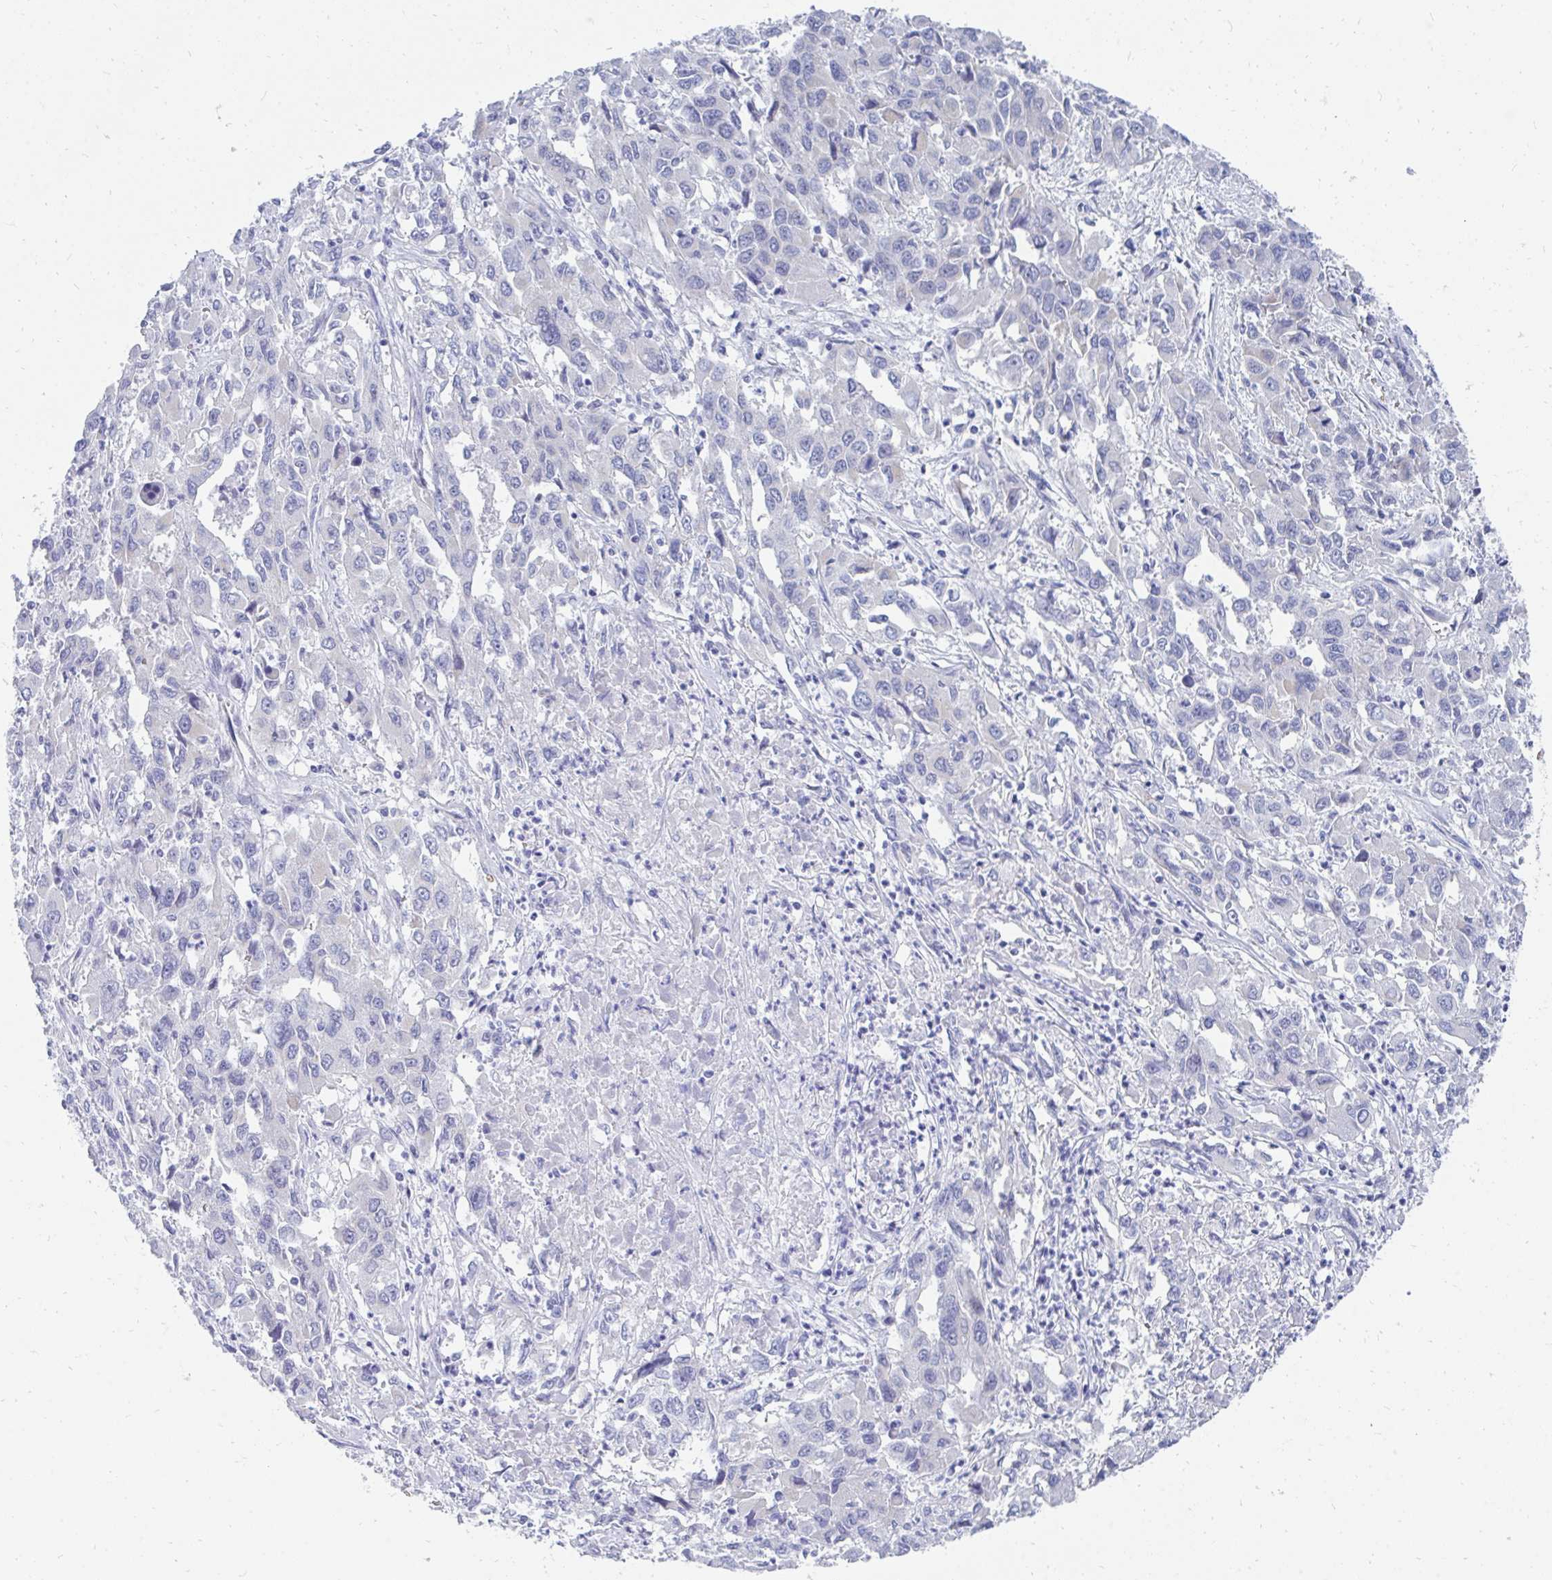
{"staining": {"intensity": "negative", "quantity": "none", "location": "none"}, "tissue": "liver cancer", "cell_type": "Tumor cells", "image_type": "cancer", "snomed": [{"axis": "morphology", "description": "Carcinoma, Hepatocellular, NOS"}, {"axis": "topography", "description": "Liver"}], "caption": "Immunohistochemistry (IHC) histopathology image of liver hepatocellular carcinoma stained for a protein (brown), which reveals no staining in tumor cells.", "gene": "MROH2B", "patient": {"sex": "male", "age": 63}}